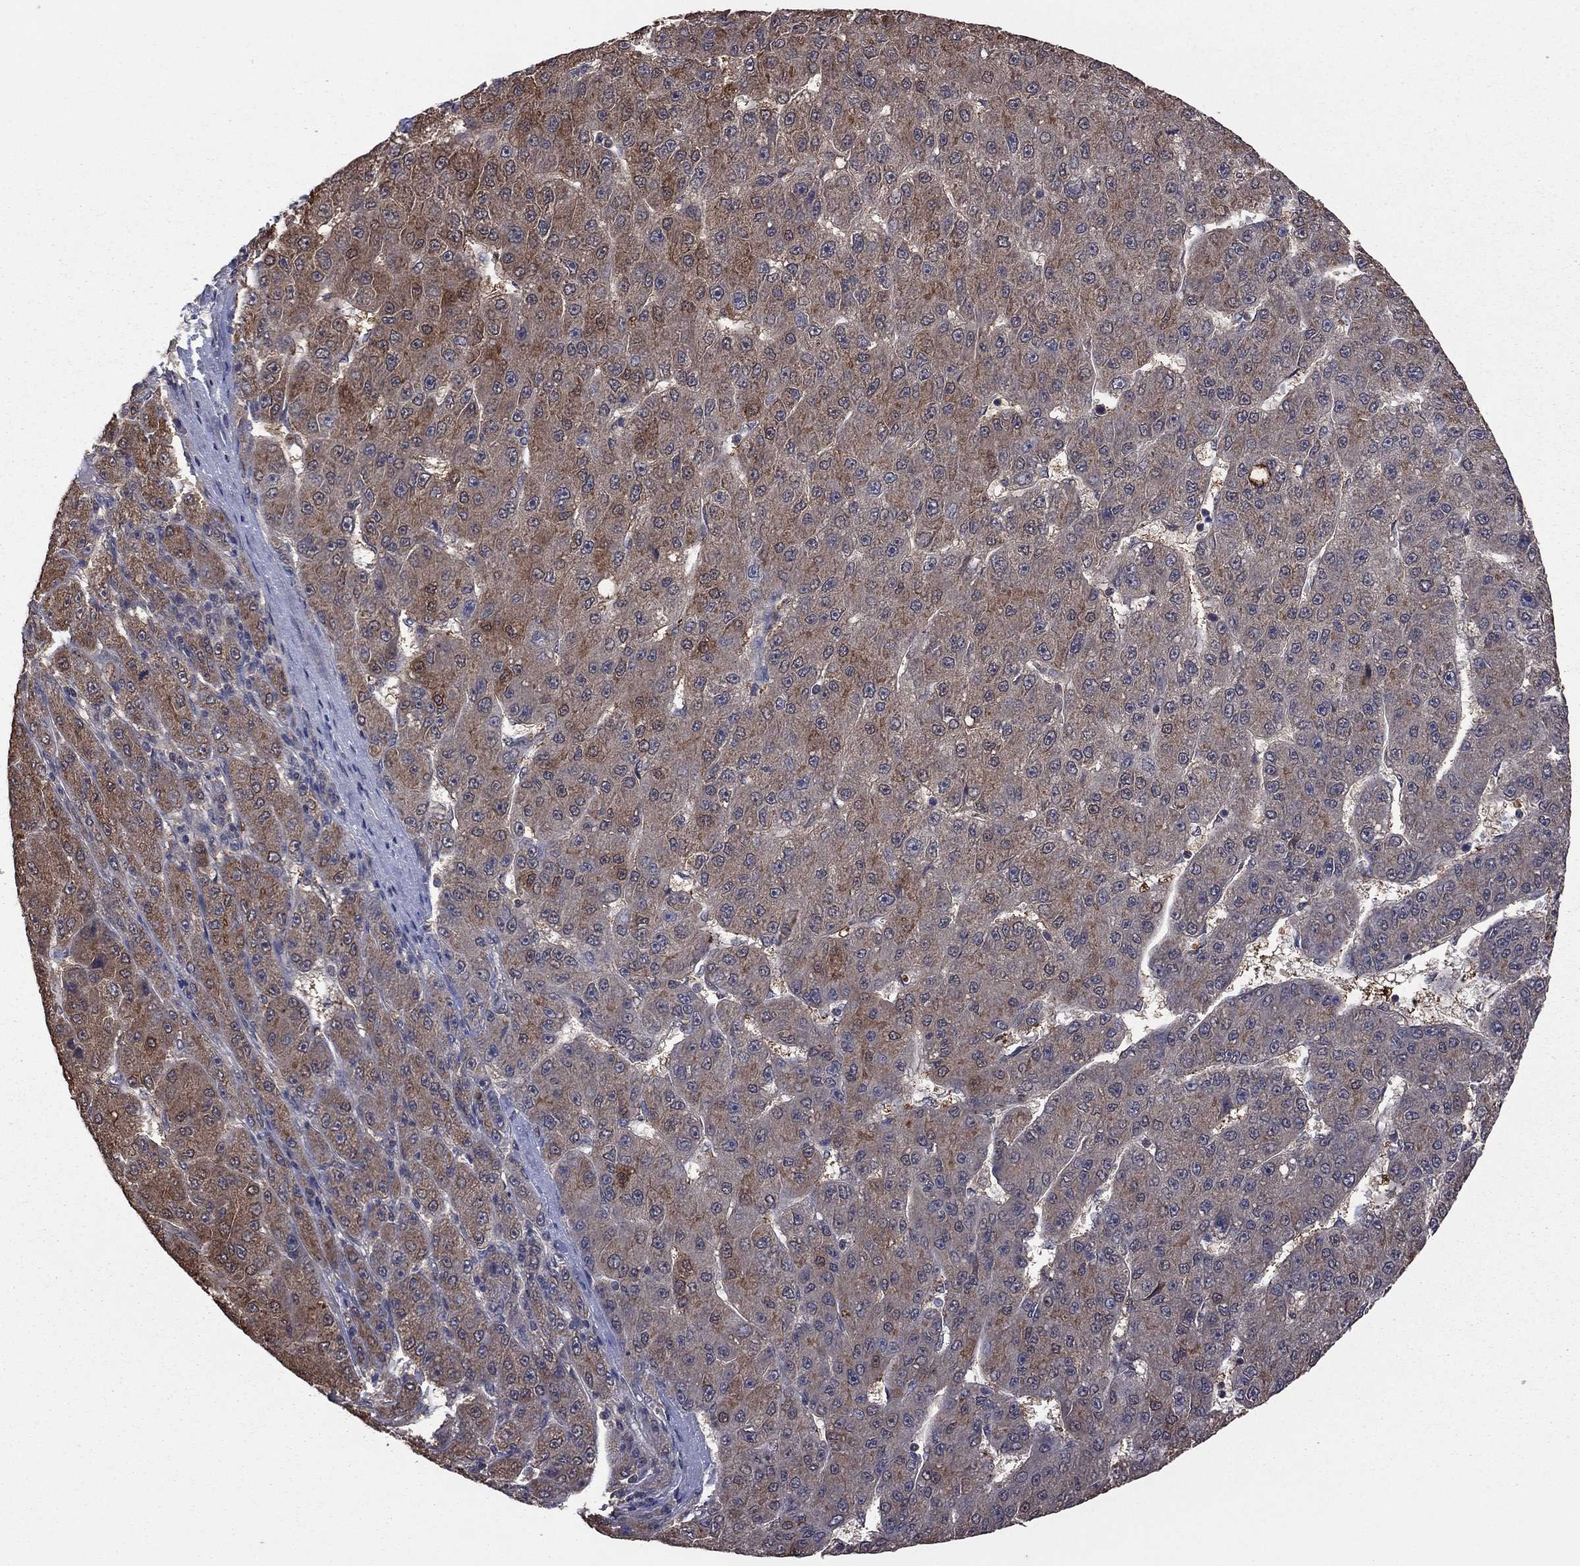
{"staining": {"intensity": "moderate", "quantity": "25%-75%", "location": "cytoplasmic/membranous"}, "tissue": "liver cancer", "cell_type": "Tumor cells", "image_type": "cancer", "snomed": [{"axis": "morphology", "description": "Carcinoma, Hepatocellular, NOS"}, {"axis": "topography", "description": "Liver"}], "caption": "Human hepatocellular carcinoma (liver) stained with a brown dye reveals moderate cytoplasmic/membranous positive expression in about 25%-75% of tumor cells.", "gene": "TSNARE1", "patient": {"sex": "male", "age": 67}}